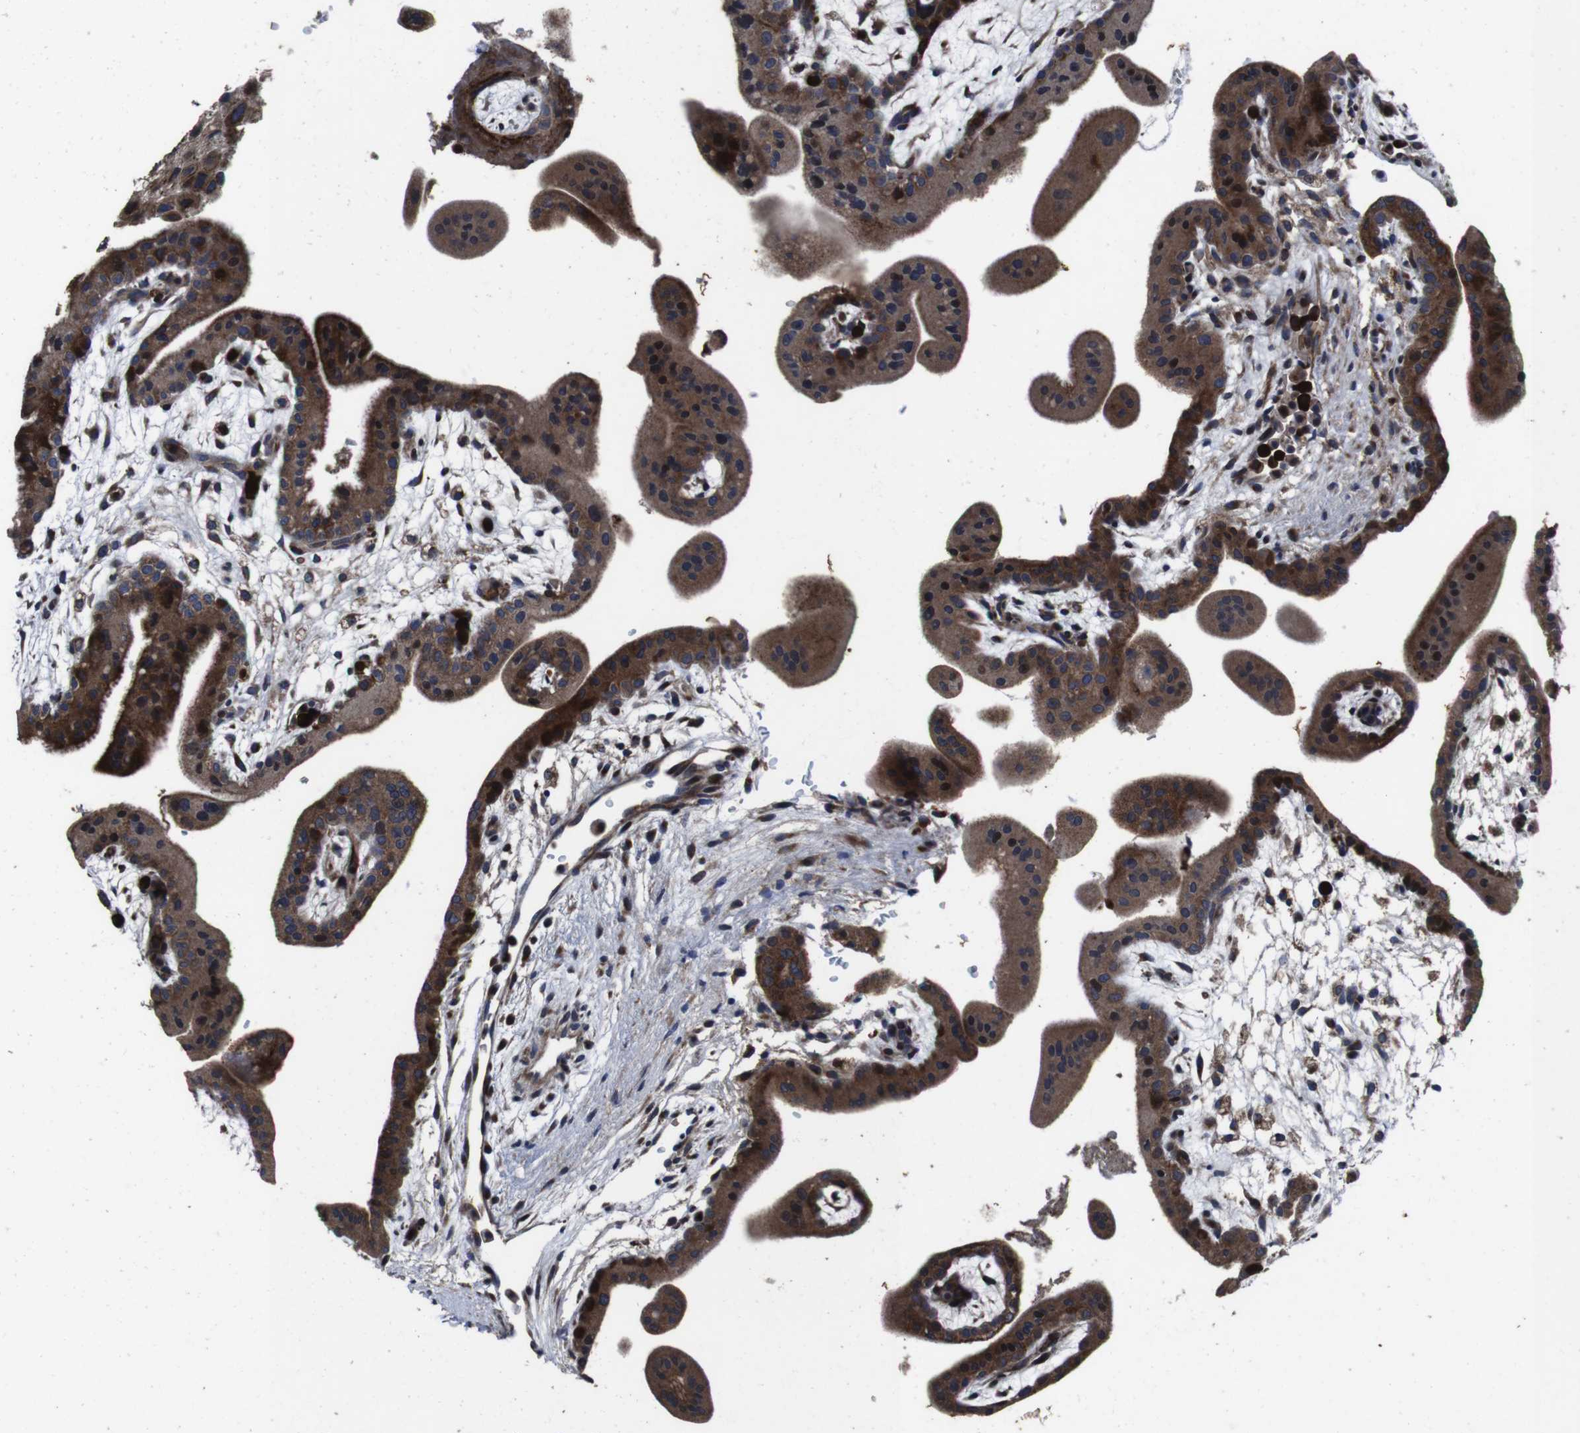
{"staining": {"intensity": "strong", "quantity": ">75%", "location": "cytoplasmic/membranous"}, "tissue": "placenta", "cell_type": "Trophoblastic cells", "image_type": "normal", "snomed": [{"axis": "morphology", "description": "Normal tissue, NOS"}, {"axis": "topography", "description": "Placenta"}], "caption": "Human placenta stained for a protein (brown) exhibits strong cytoplasmic/membranous positive positivity in about >75% of trophoblastic cells.", "gene": "SMYD3", "patient": {"sex": "female", "age": 35}}